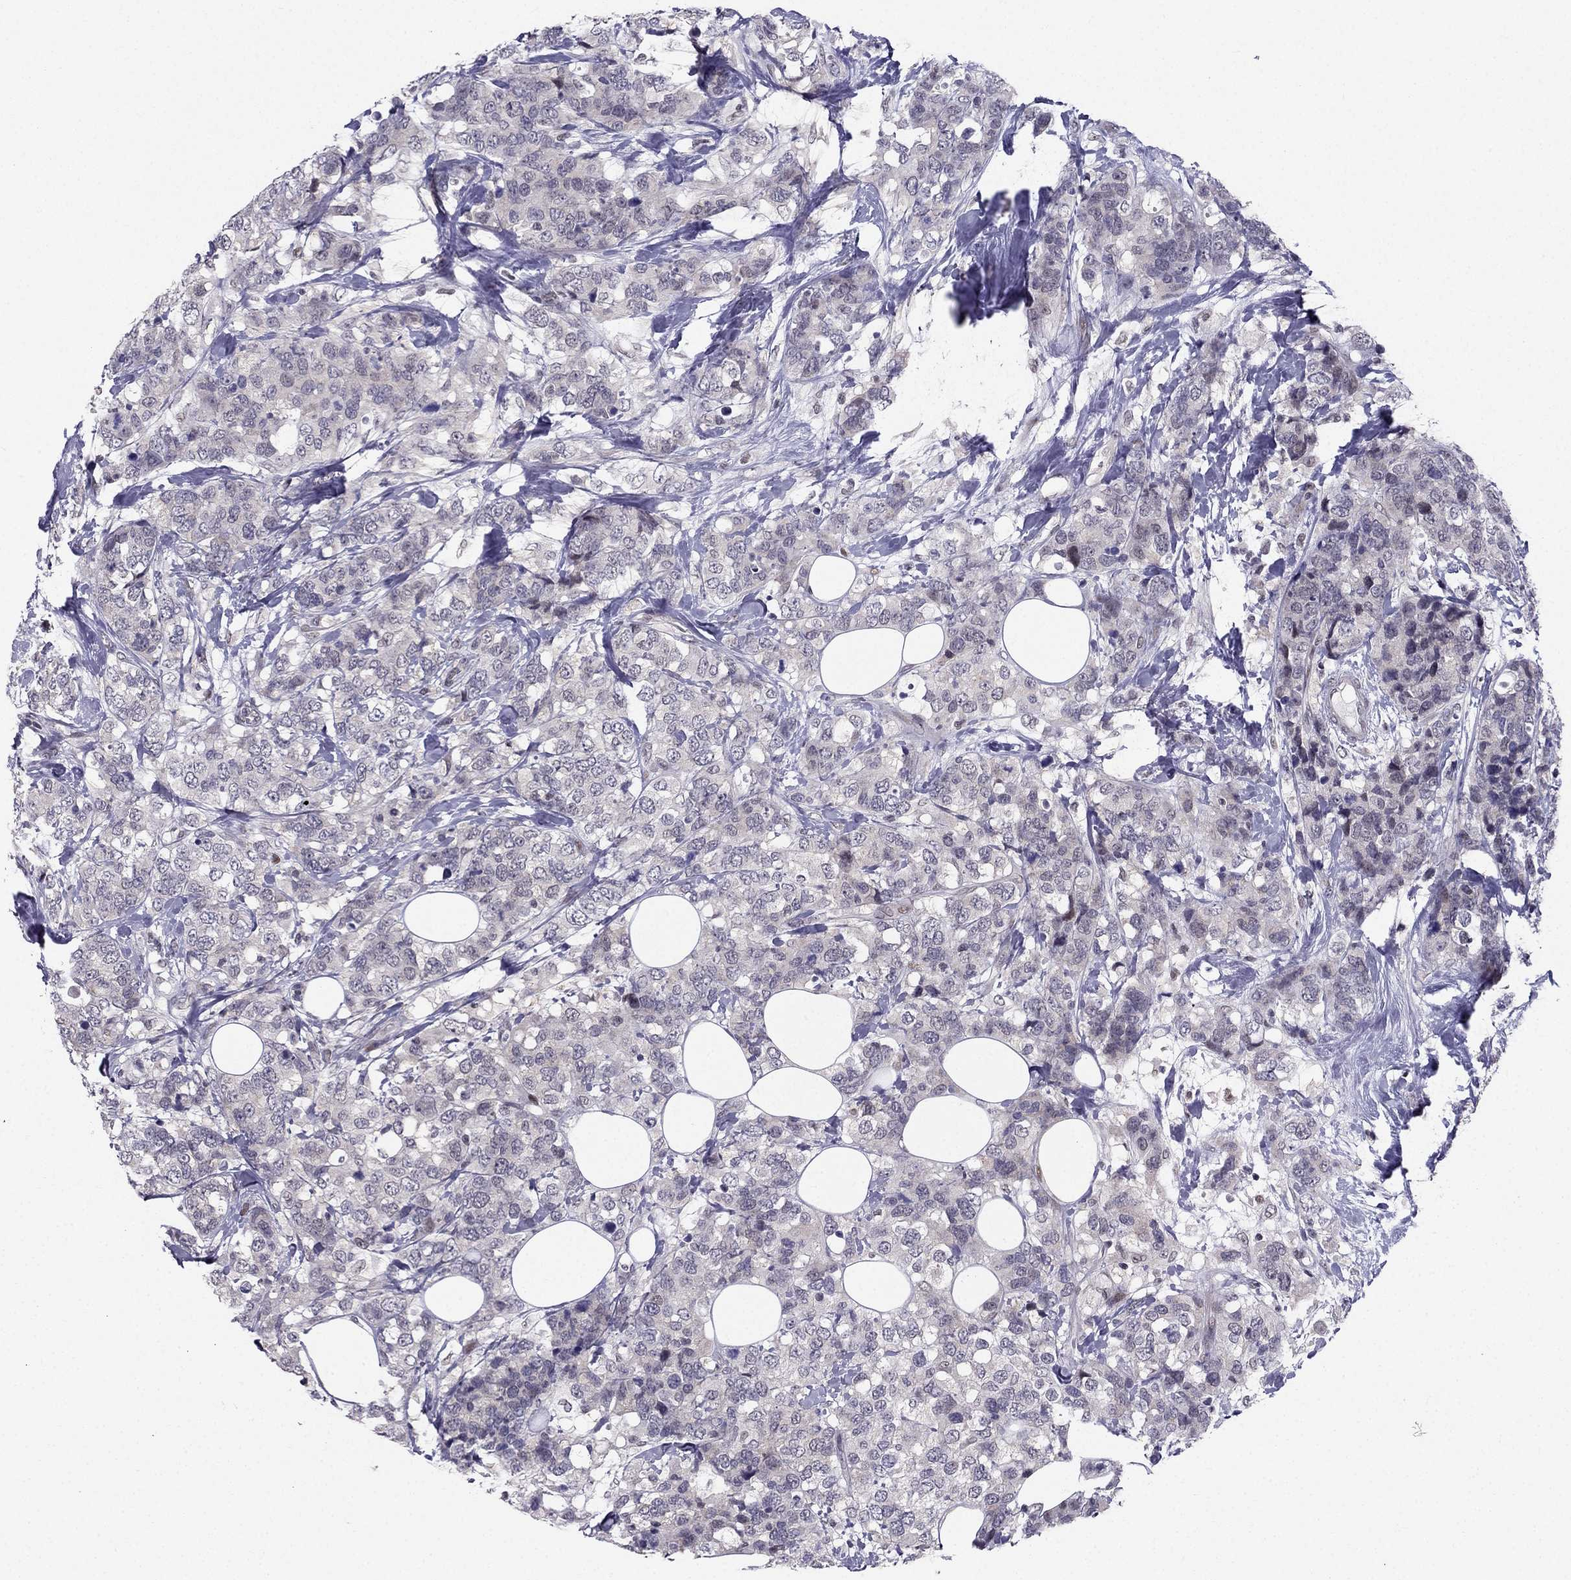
{"staining": {"intensity": "negative", "quantity": "none", "location": "none"}, "tissue": "breast cancer", "cell_type": "Tumor cells", "image_type": "cancer", "snomed": [{"axis": "morphology", "description": "Lobular carcinoma"}, {"axis": "topography", "description": "Breast"}], "caption": "Immunohistochemical staining of human lobular carcinoma (breast) displays no significant staining in tumor cells.", "gene": "RPRD2", "patient": {"sex": "female", "age": 59}}